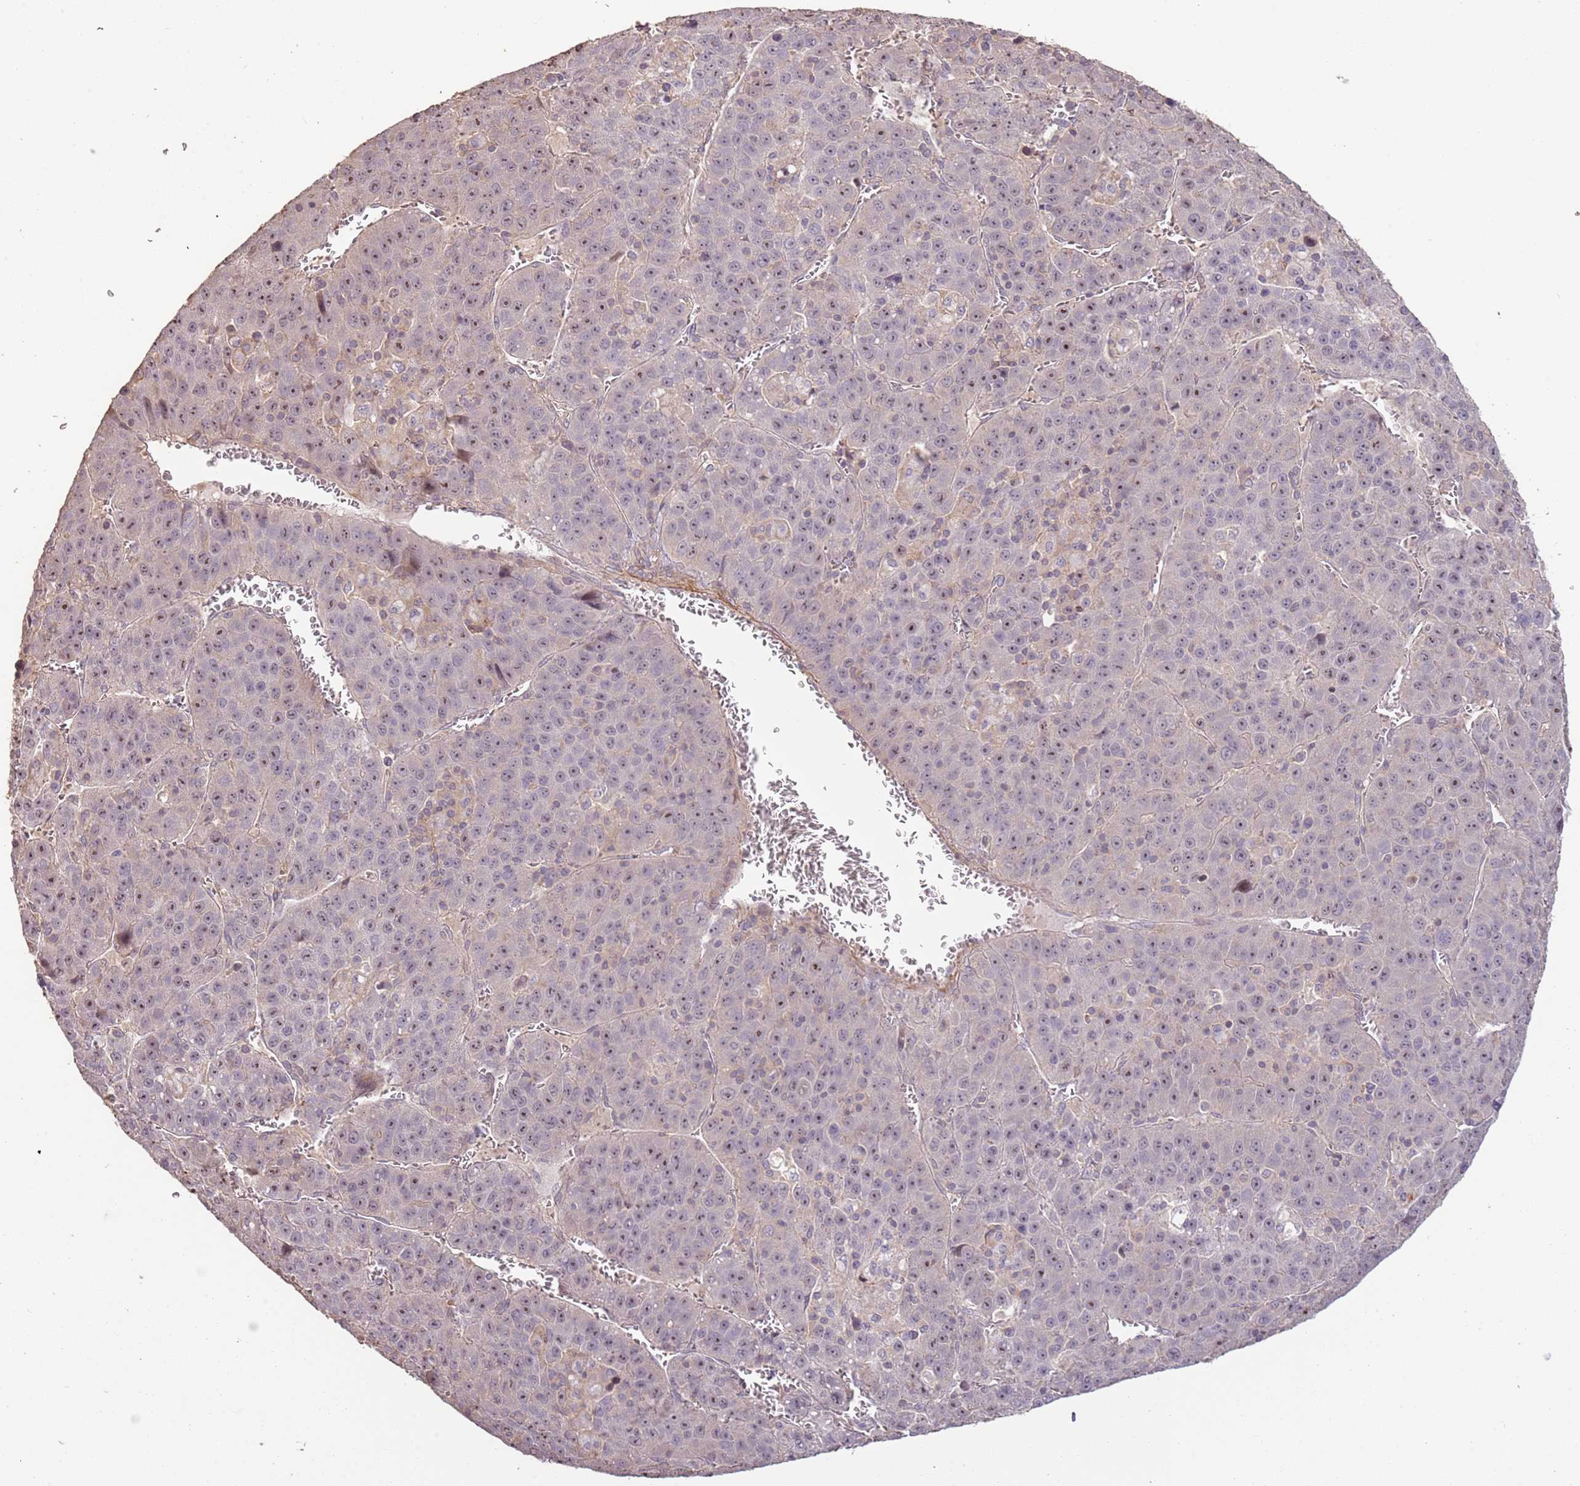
{"staining": {"intensity": "moderate", "quantity": "<25%", "location": "nuclear"}, "tissue": "liver cancer", "cell_type": "Tumor cells", "image_type": "cancer", "snomed": [{"axis": "morphology", "description": "Carcinoma, Hepatocellular, NOS"}, {"axis": "topography", "description": "Liver"}], "caption": "Moderate nuclear staining is appreciated in approximately <25% of tumor cells in liver cancer (hepatocellular carcinoma). The staining was performed using DAB to visualize the protein expression in brown, while the nuclei were stained in blue with hematoxylin (Magnification: 20x).", "gene": "ADTRP", "patient": {"sex": "female", "age": 53}}